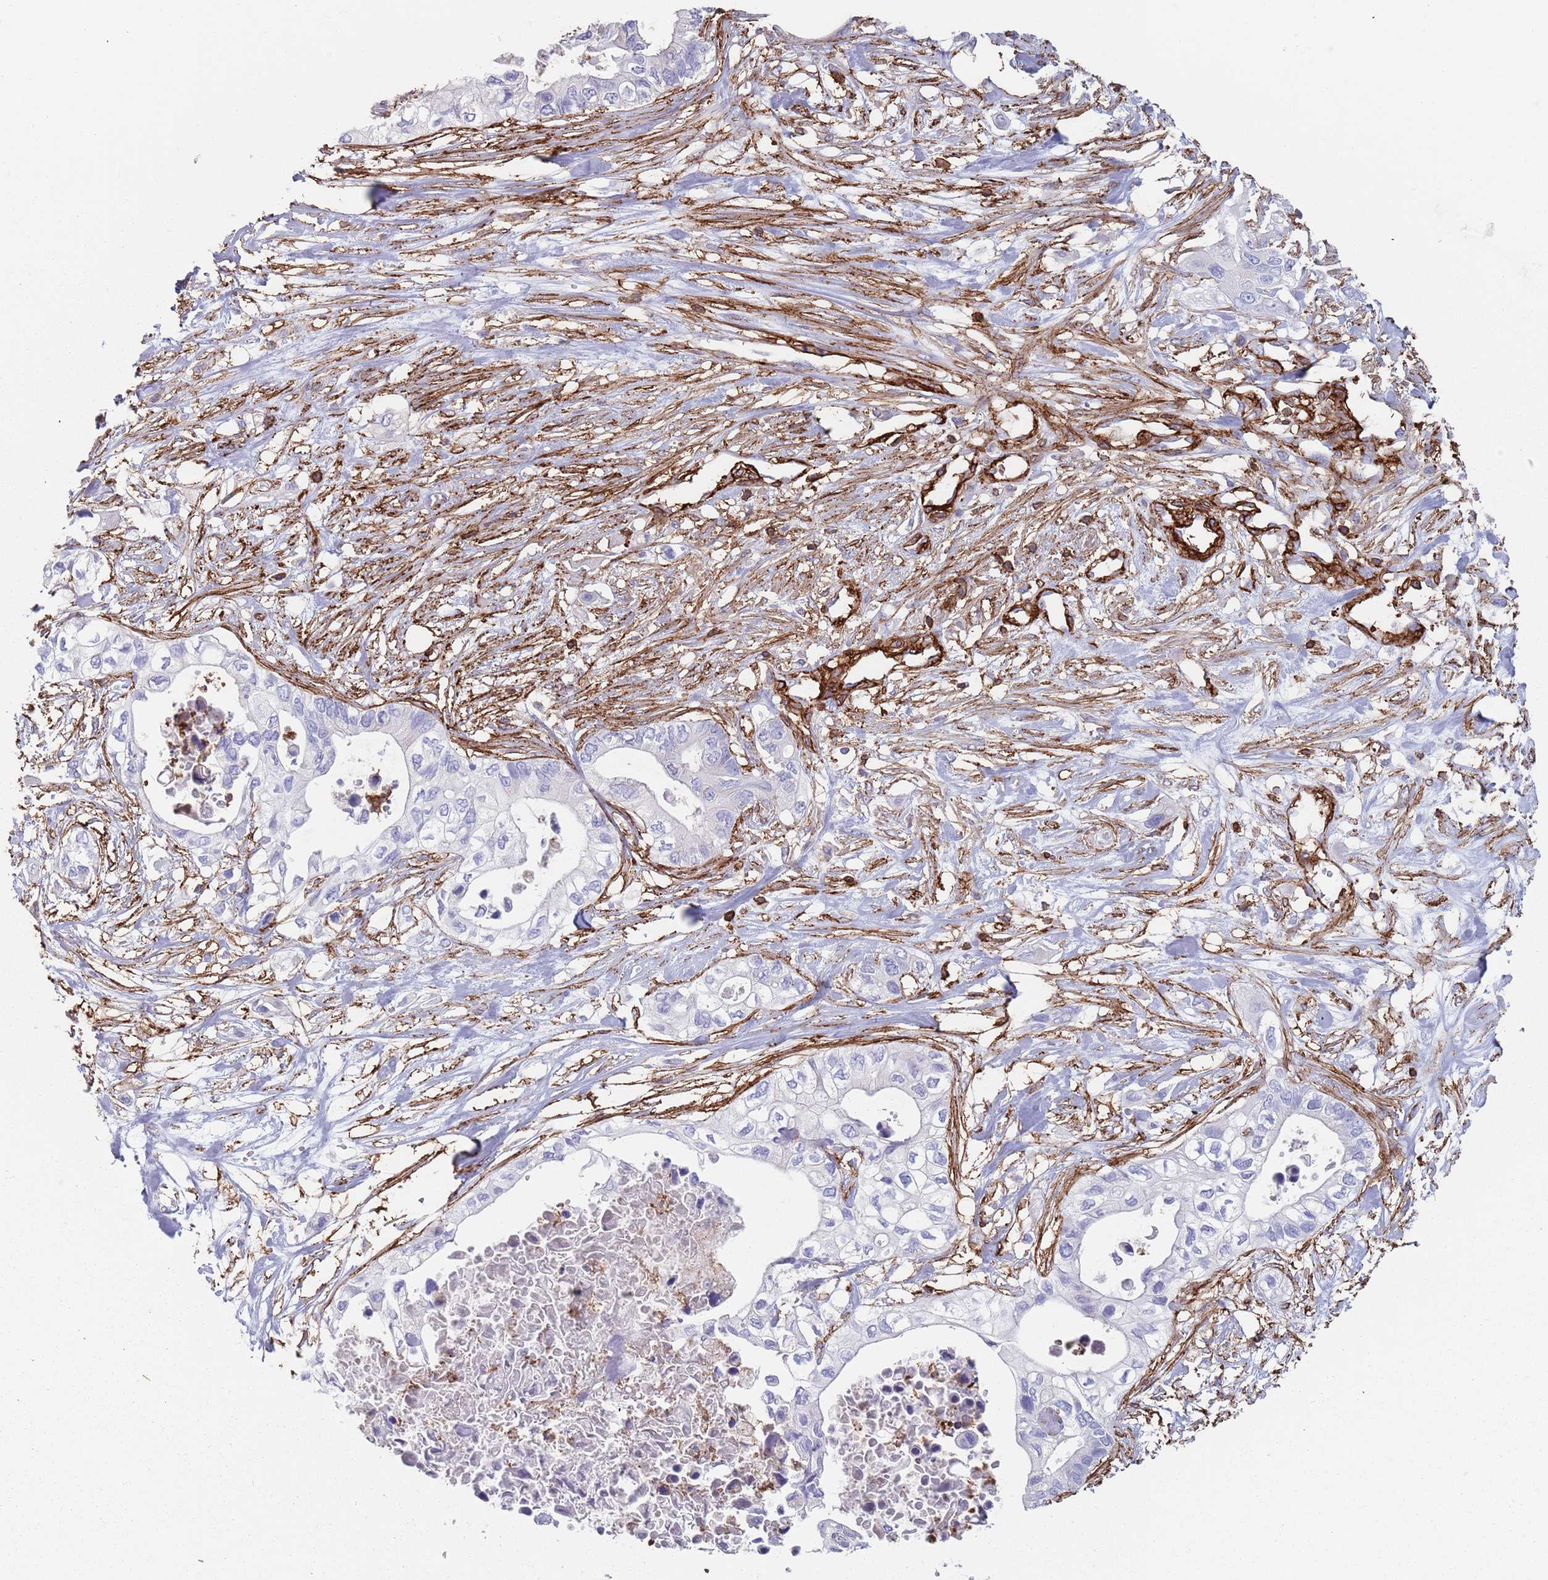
{"staining": {"intensity": "negative", "quantity": "none", "location": "none"}, "tissue": "pancreatic cancer", "cell_type": "Tumor cells", "image_type": "cancer", "snomed": [{"axis": "morphology", "description": "Adenocarcinoma, NOS"}, {"axis": "topography", "description": "Pancreas"}], "caption": "This histopathology image is of adenocarcinoma (pancreatic) stained with immunohistochemistry to label a protein in brown with the nuclei are counter-stained blue. There is no positivity in tumor cells.", "gene": "RNF144A", "patient": {"sex": "female", "age": 63}}